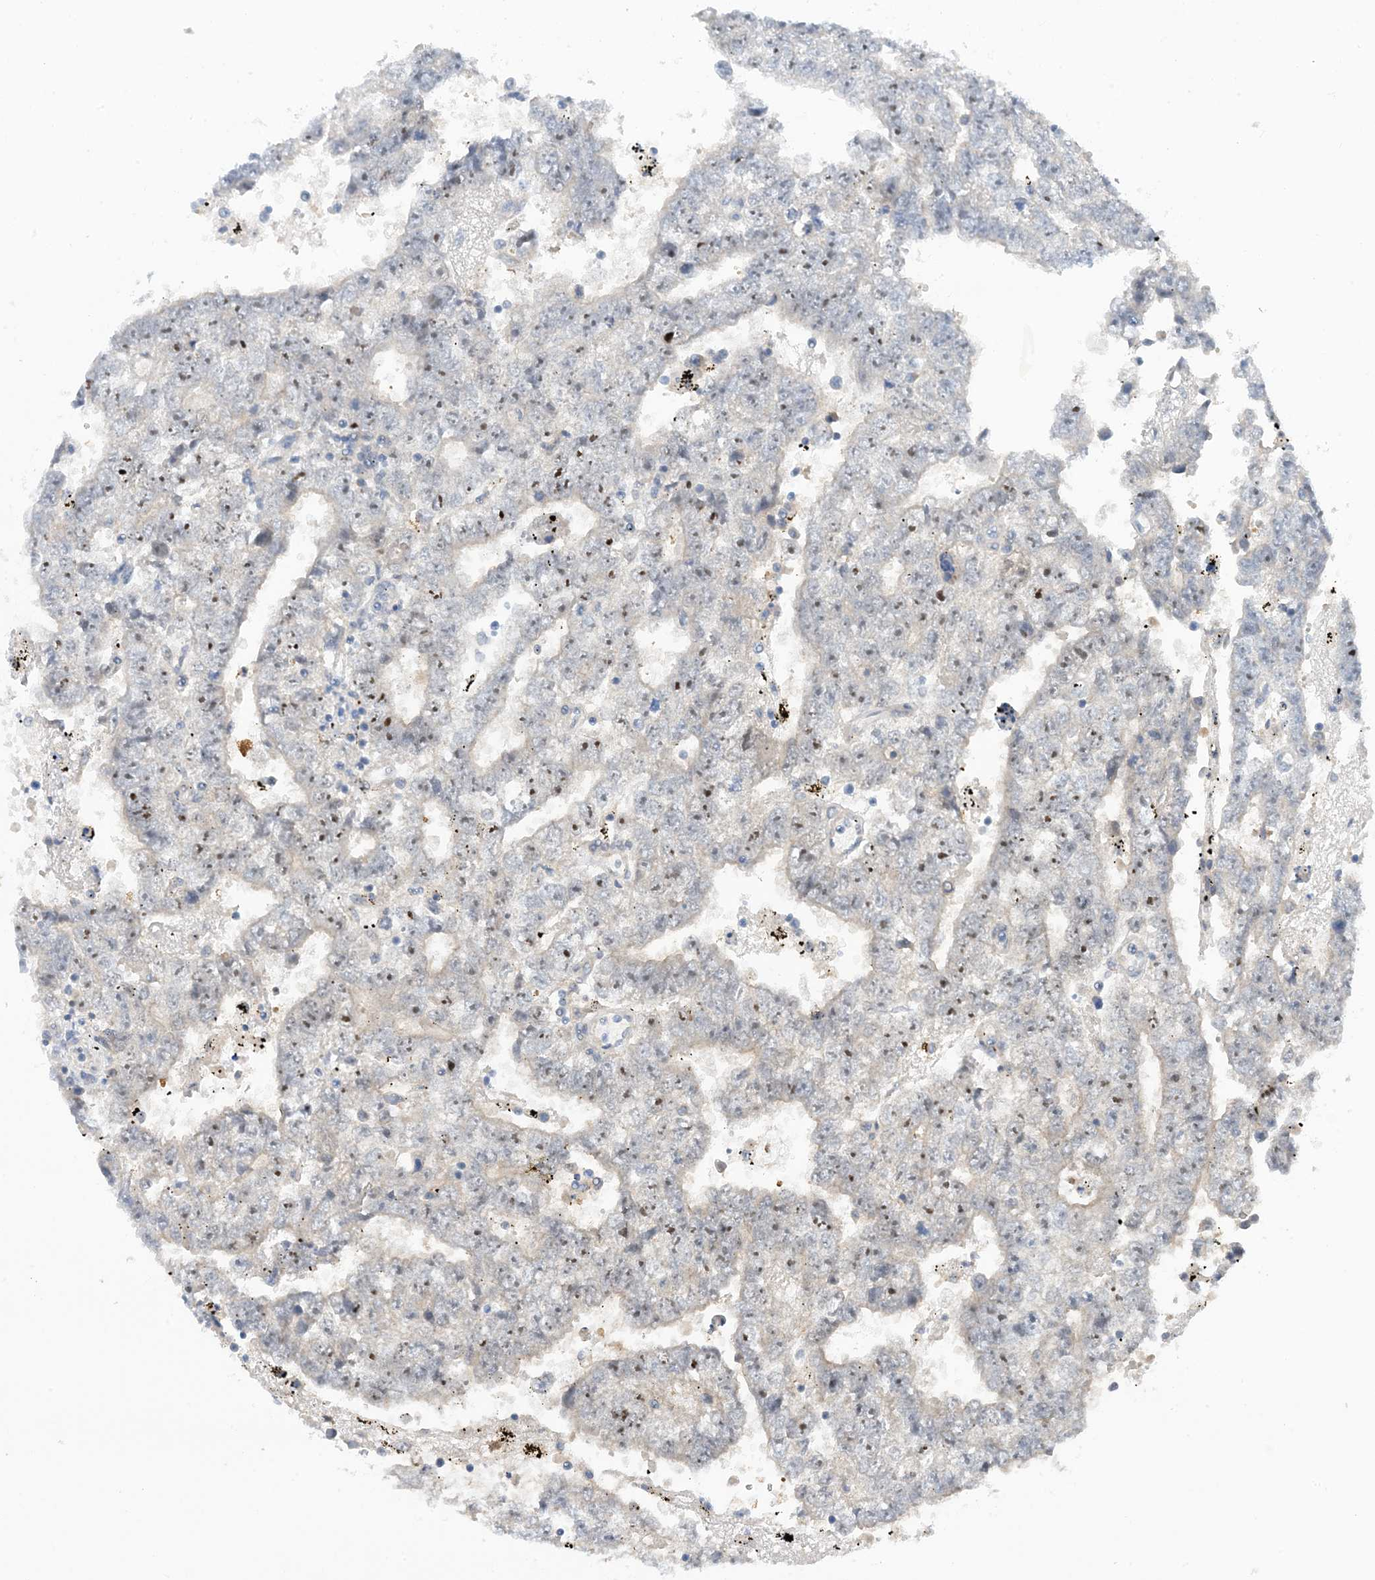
{"staining": {"intensity": "moderate", "quantity": "<25%", "location": "nuclear"}, "tissue": "testis cancer", "cell_type": "Tumor cells", "image_type": "cancer", "snomed": [{"axis": "morphology", "description": "Carcinoma, Embryonal, NOS"}, {"axis": "topography", "description": "Testis"}], "caption": "DAB (3,3'-diaminobenzidine) immunohistochemical staining of embryonal carcinoma (testis) demonstrates moderate nuclear protein expression in about <25% of tumor cells.", "gene": "UBE2E1", "patient": {"sex": "male", "age": 25}}